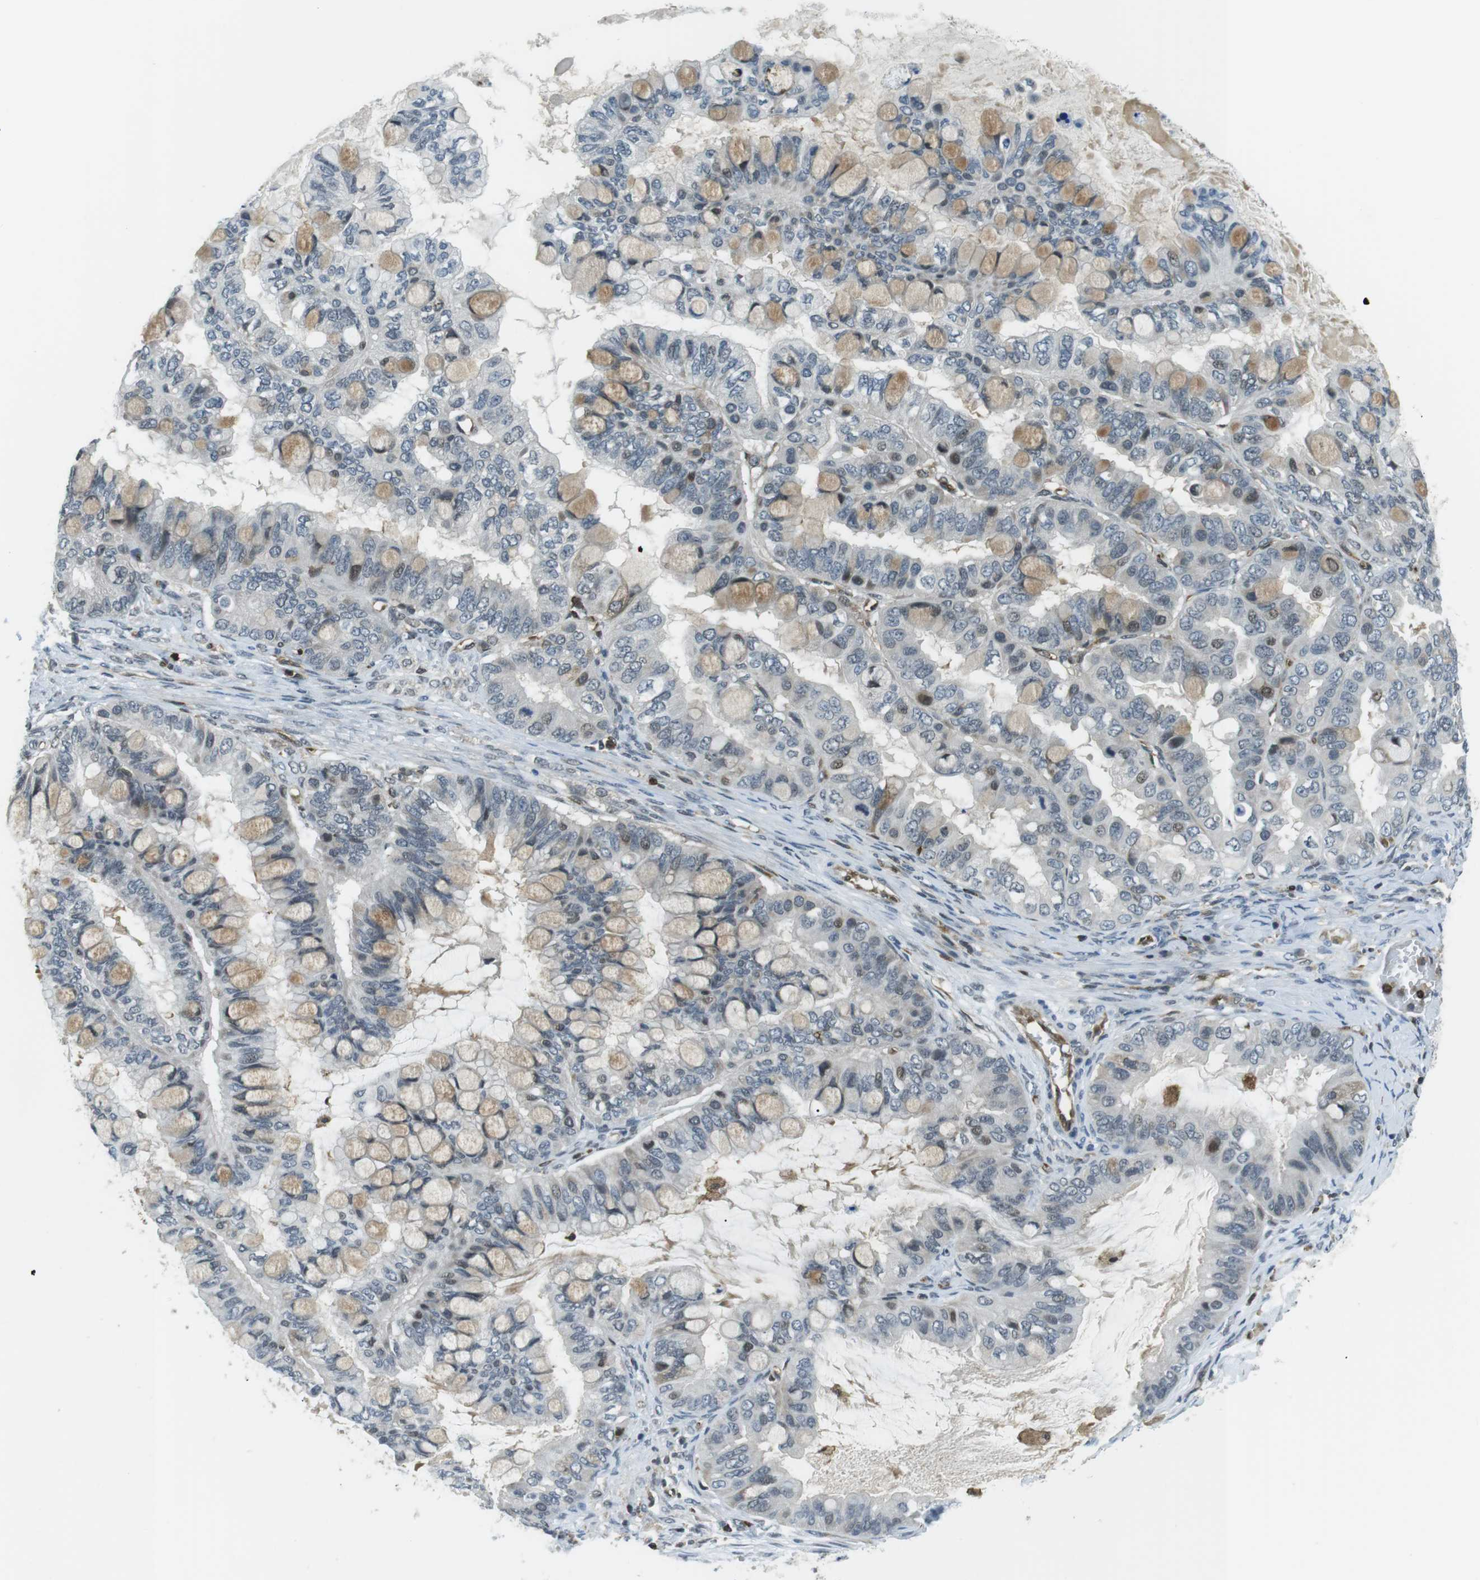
{"staining": {"intensity": "weak", "quantity": "<25%", "location": "cytoplasmic/membranous"}, "tissue": "ovarian cancer", "cell_type": "Tumor cells", "image_type": "cancer", "snomed": [{"axis": "morphology", "description": "Cystadenocarcinoma, mucinous, NOS"}, {"axis": "topography", "description": "Ovary"}], "caption": "IHC photomicrograph of human ovarian cancer stained for a protein (brown), which exhibits no staining in tumor cells.", "gene": "STK10", "patient": {"sex": "female", "age": 80}}